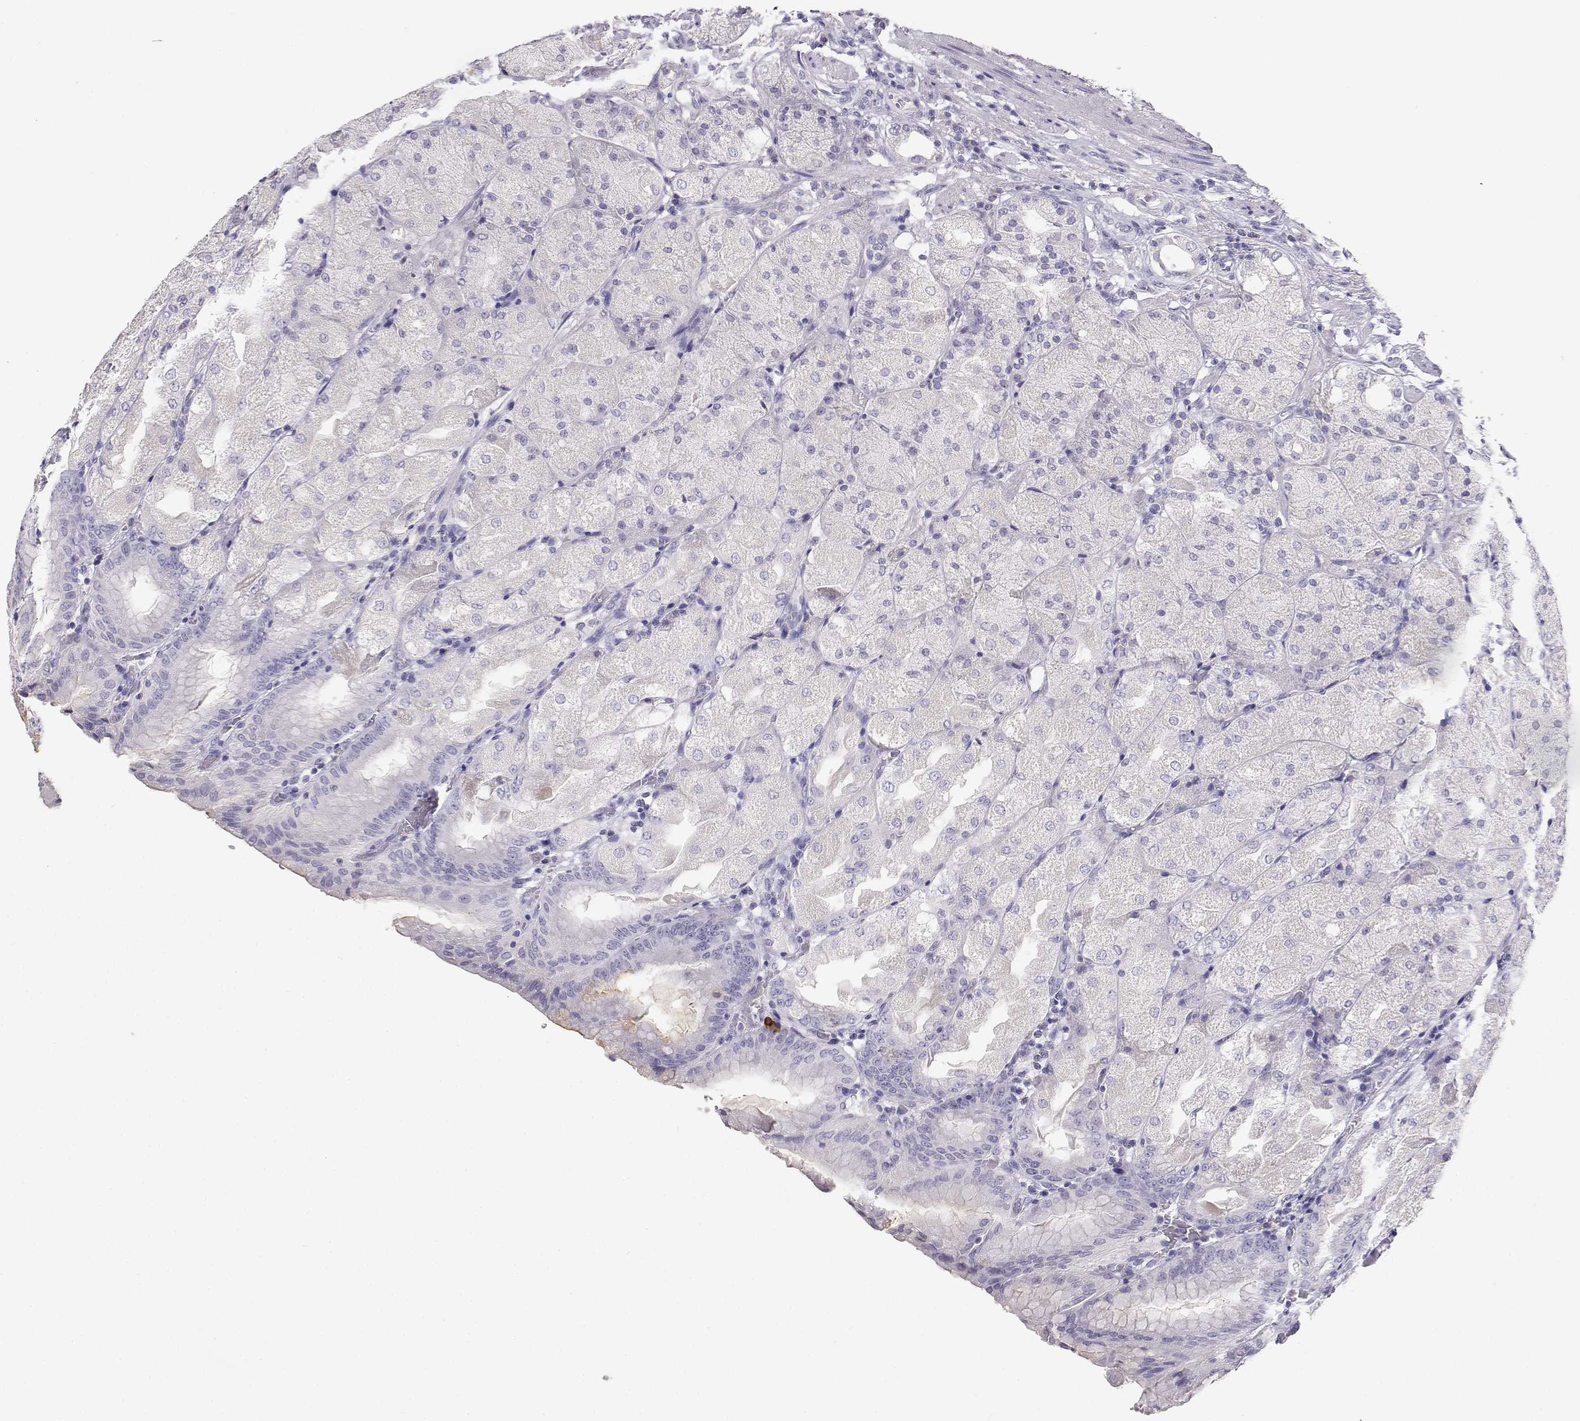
{"staining": {"intensity": "weak", "quantity": "<25%", "location": "cytoplasmic/membranous"}, "tissue": "stomach", "cell_type": "Glandular cells", "image_type": "normal", "snomed": [{"axis": "morphology", "description": "Normal tissue, NOS"}, {"axis": "topography", "description": "Stomach, upper"}, {"axis": "topography", "description": "Stomach"}, {"axis": "topography", "description": "Stomach, lower"}], "caption": "An image of stomach stained for a protein reveals no brown staining in glandular cells.", "gene": "GPR174", "patient": {"sex": "male", "age": 62}}